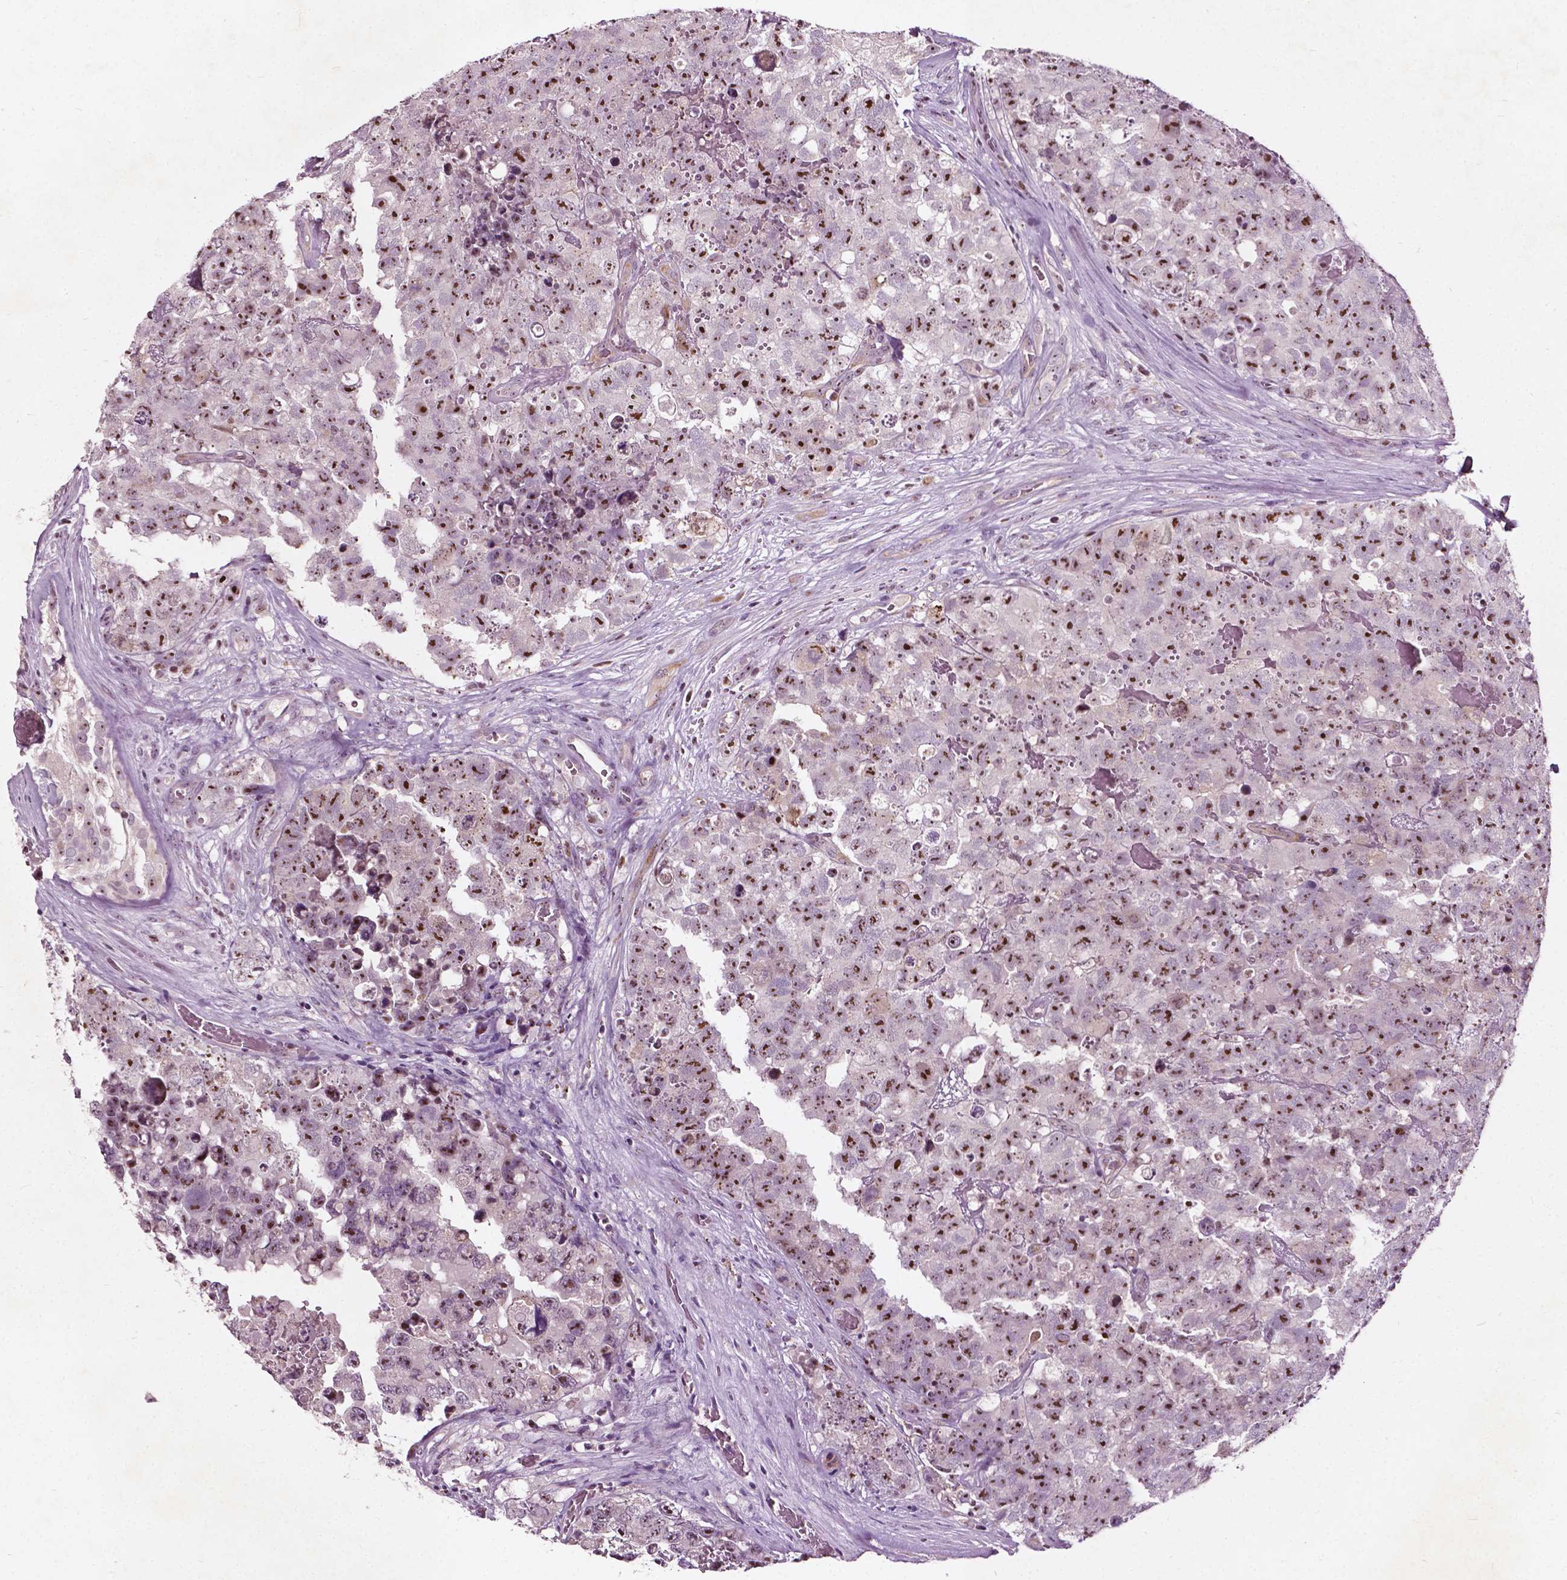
{"staining": {"intensity": "moderate", "quantity": ">75%", "location": "nuclear"}, "tissue": "testis cancer", "cell_type": "Tumor cells", "image_type": "cancer", "snomed": [{"axis": "morphology", "description": "Carcinoma, Embryonal, NOS"}, {"axis": "topography", "description": "Testis"}], "caption": "Immunohistochemistry (IHC) of human testis cancer shows medium levels of moderate nuclear positivity in about >75% of tumor cells.", "gene": "ODF3L2", "patient": {"sex": "male", "age": 18}}